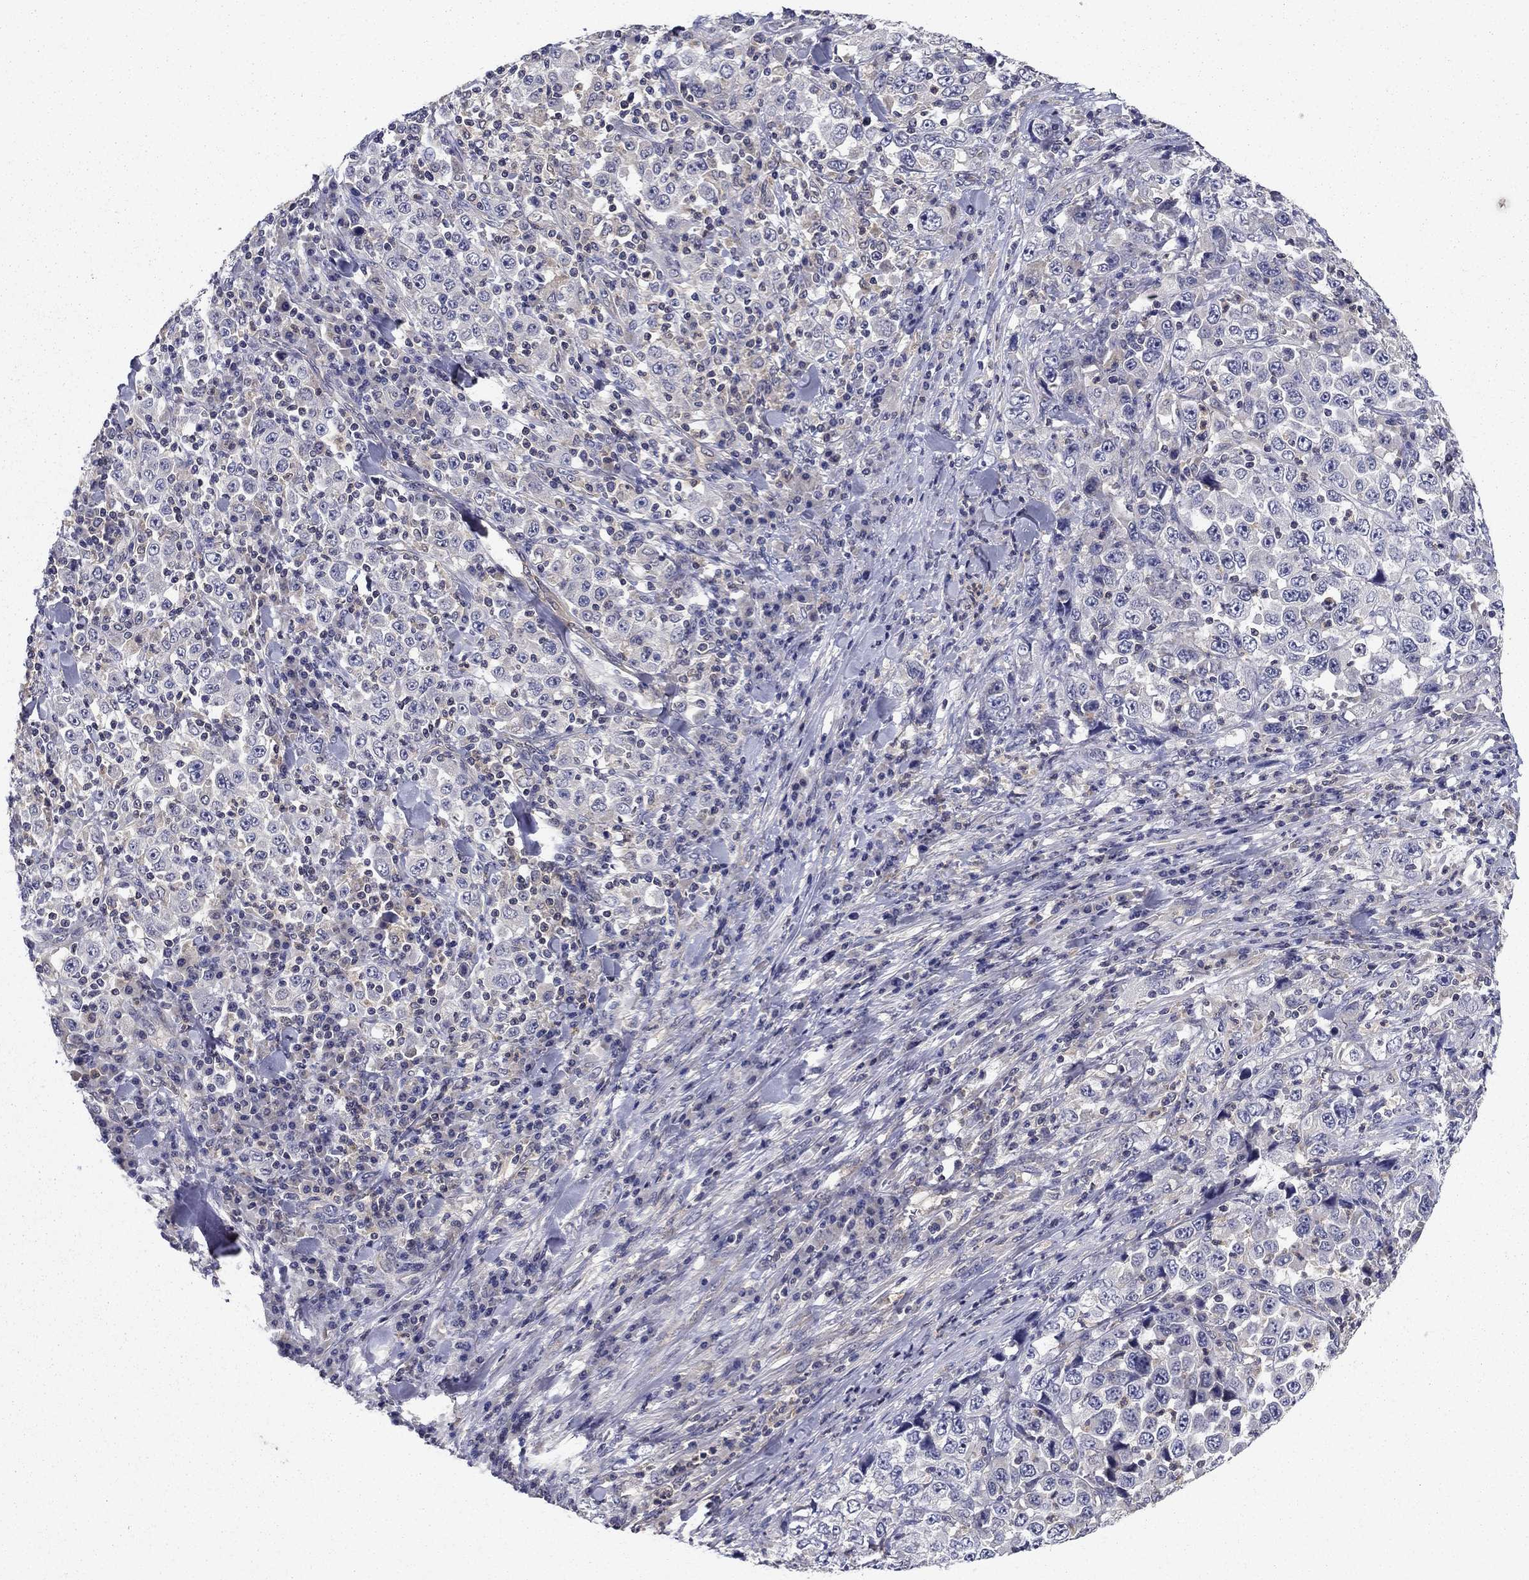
{"staining": {"intensity": "negative", "quantity": "none", "location": "none"}, "tissue": "stomach cancer", "cell_type": "Tumor cells", "image_type": "cancer", "snomed": [{"axis": "morphology", "description": "Normal tissue, NOS"}, {"axis": "morphology", "description": "Adenocarcinoma, NOS"}, {"axis": "topography", "description": "Stomach, upper"}, {"axis": "topography", "description": "Stomach"}], "caption": "Immunohistochemistry (IHC) photomicrograph of neoplastic tissue: human adenocarcinoma (stomach) stained with DAB displays no significant protein staining in tumor cells.", "gene": "GLTP", "patient": {"sex": "male", "age": 59}}